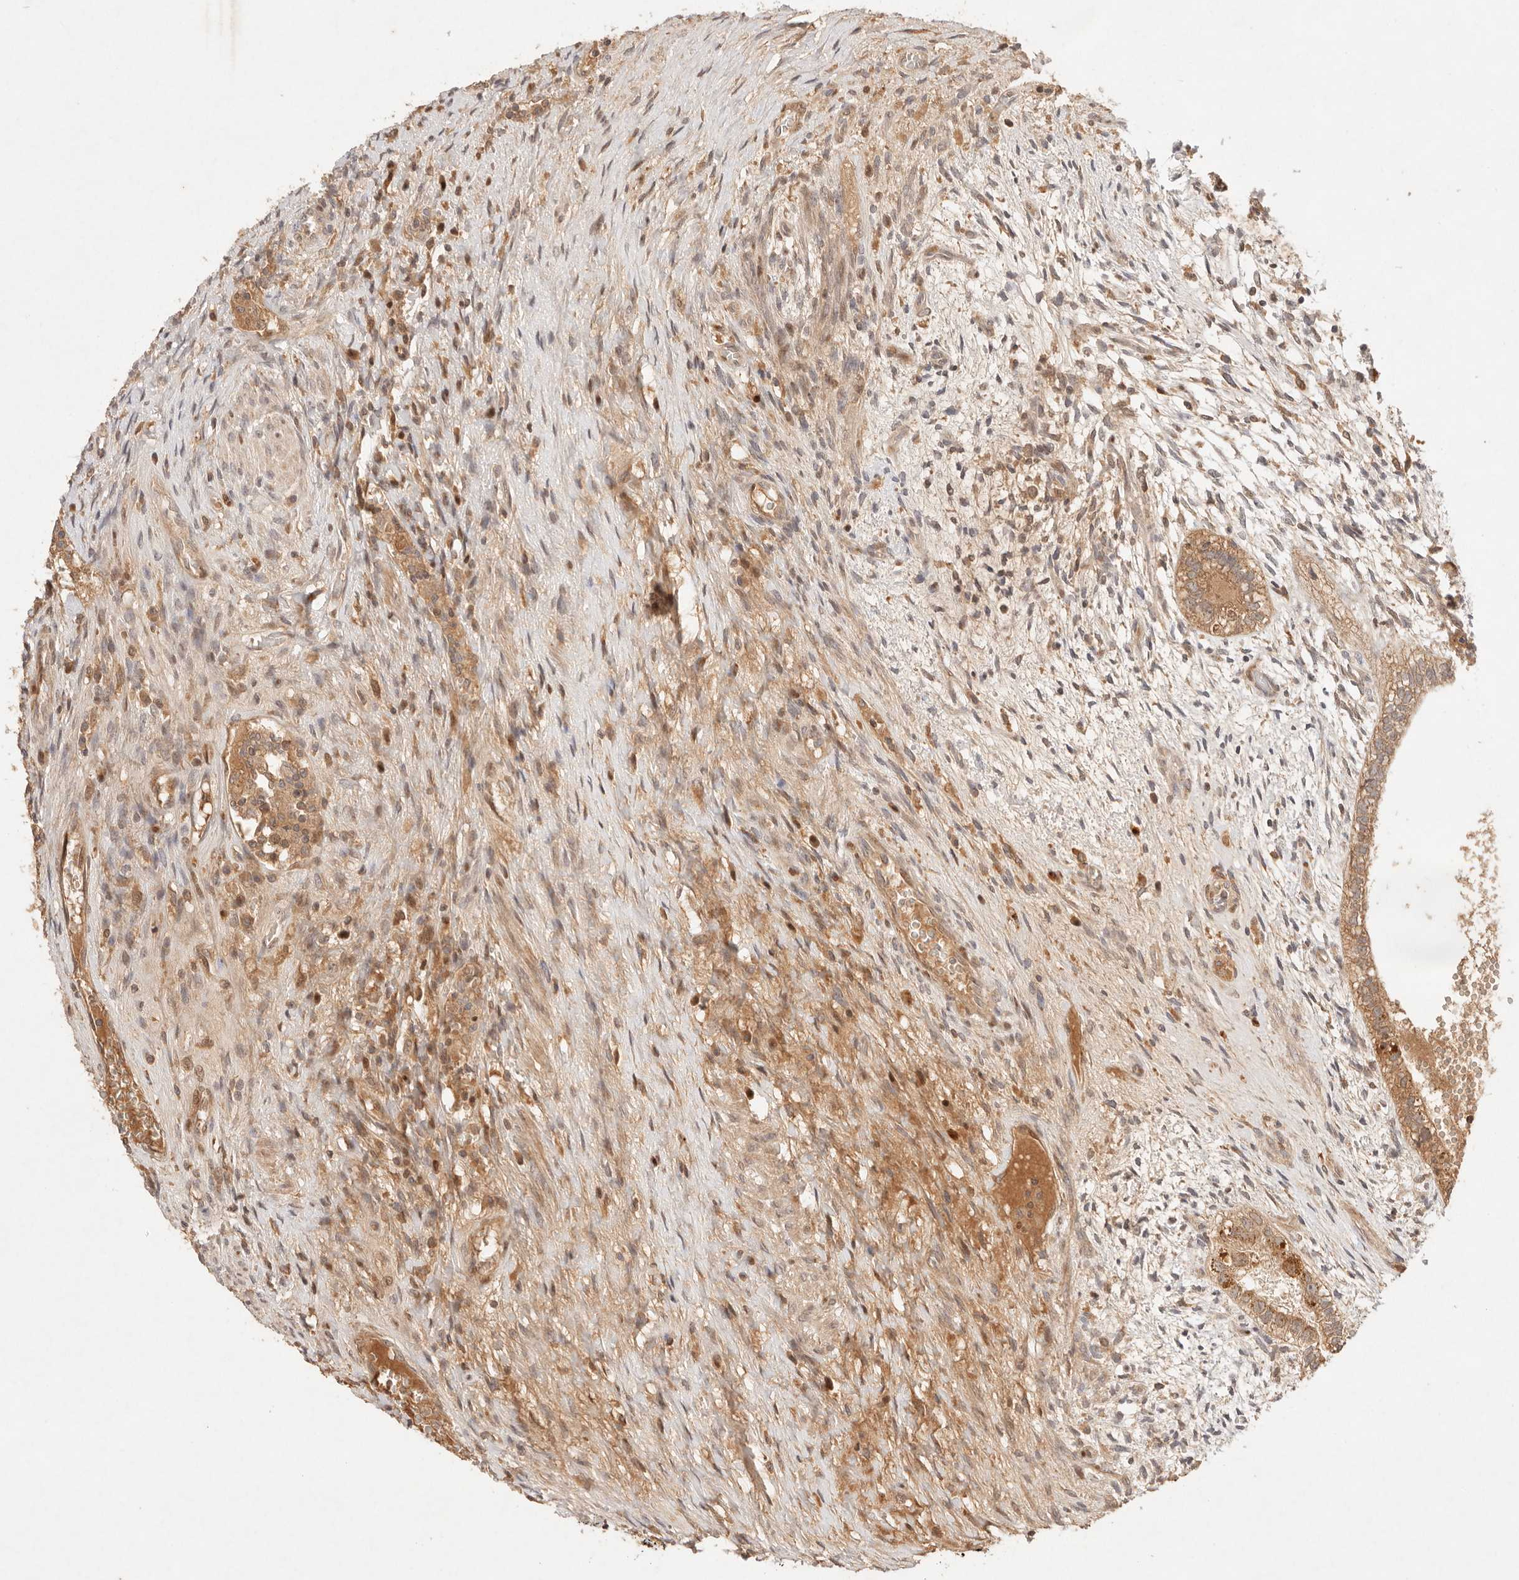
{"staining": {"intensity": "moderate", "quantity": ">75%", "location": "cytoplasmic/membranous"}, "tissue": "testis cancer", "cell_type": "Tumor cells", "image_type": "cancer", "snomed": [{"axis": "morphology", "description": "Carcinoma, Embryonal, NOS"}, {"axis": "topography", "description": "Testis"}], "caption": "There is medium levels of moderate cytoplasmic/membranous staining in tumor cells of embryonal carcinoma (testis), as demonstrated by immunohistochemical staining (brown color).", "gene": "PHLDA3", "patient": {"sex": "male", "age": 26}}